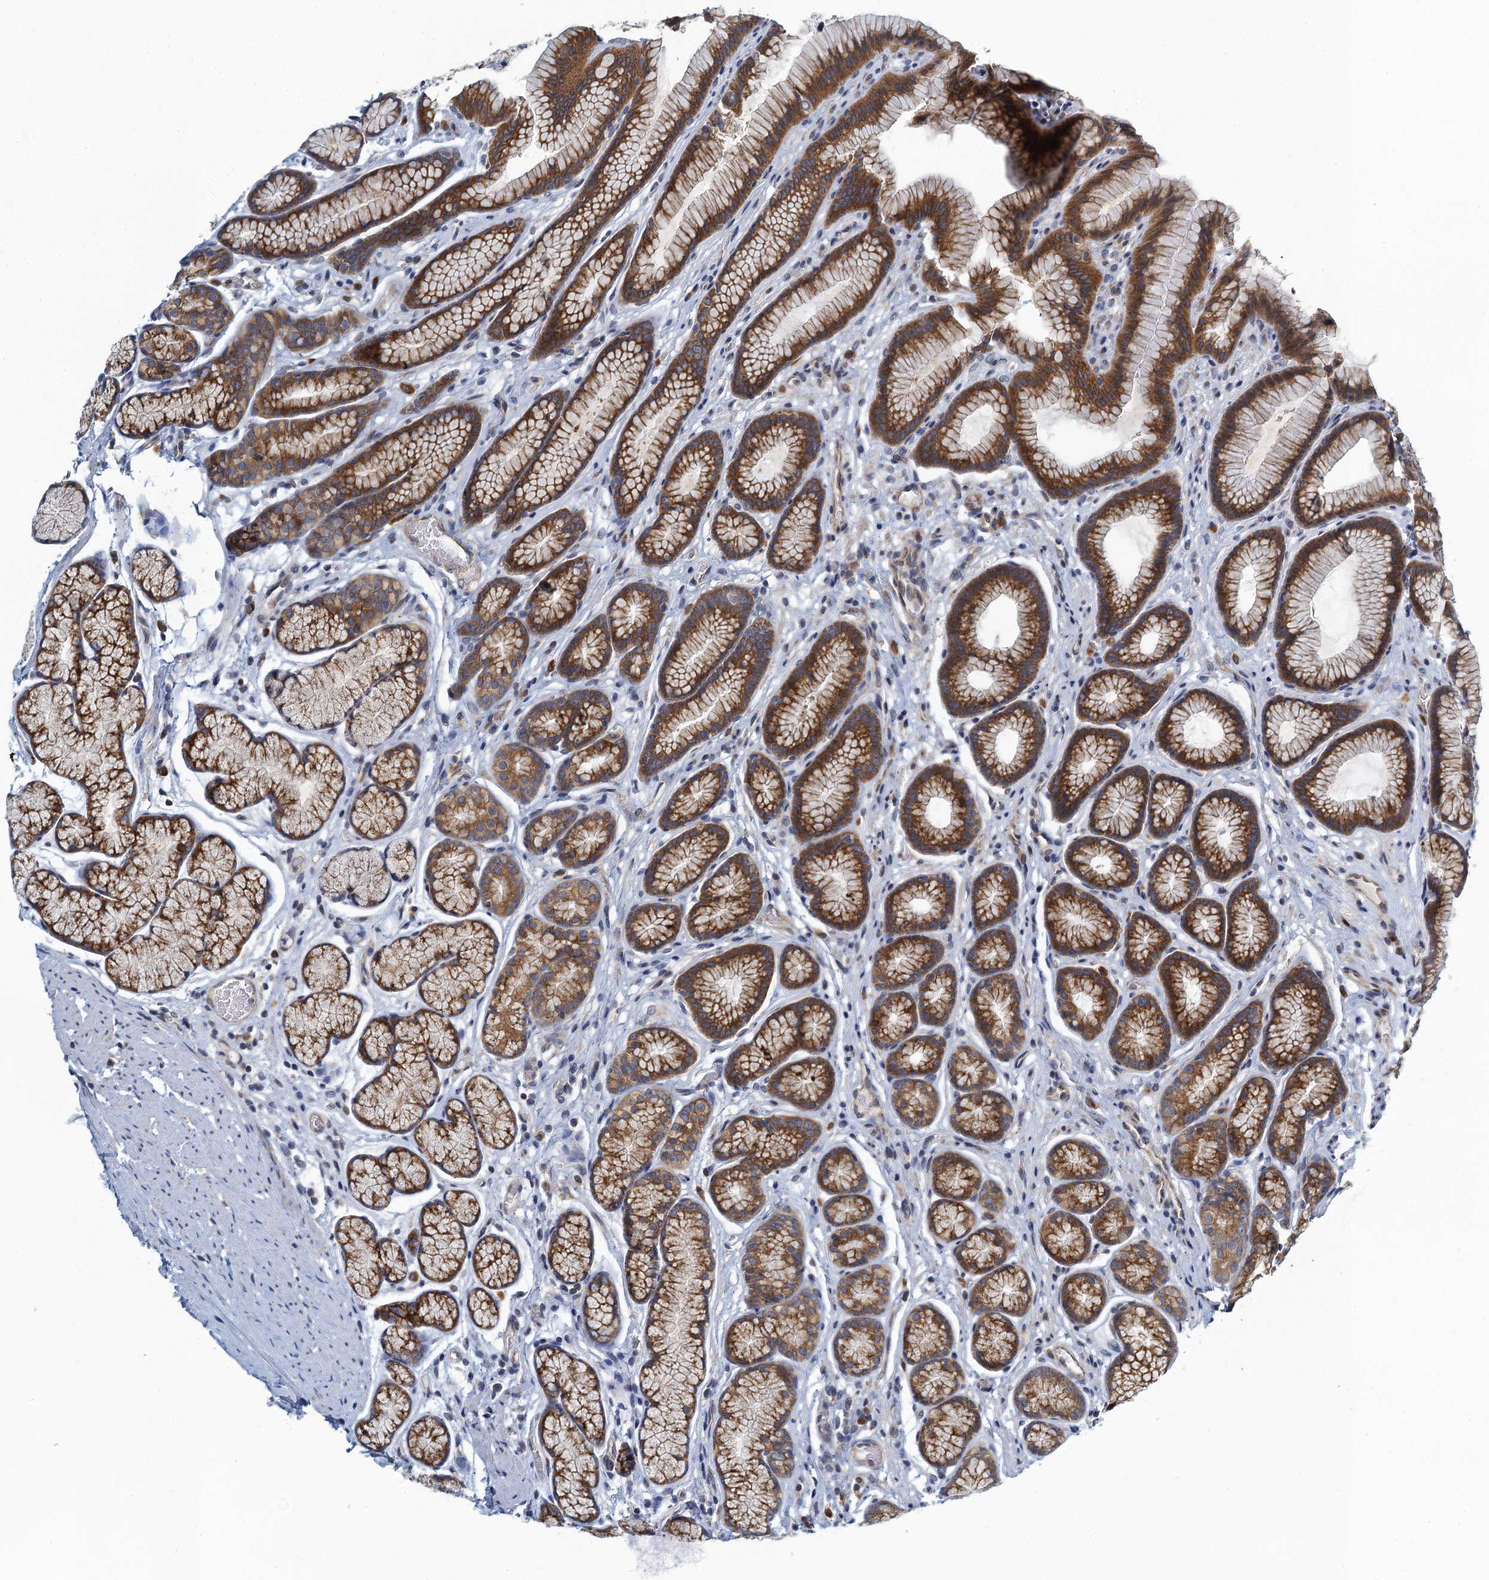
{"staining": {"intensity": "moderate", "quantity": ">75%", "location": "cytoplasmic/membranous"}, "tissue": "stomach", "cell_type": "Glandular cells", "image_type": "normal", "snomed": [{"axis": "morphology", "description": "Normal tissue, NOS"}, {"axis": "topography", "description": "Stomach"}], "caption": "Immunohistochemical staining of benign human stomach reveals >75% levels of moderate cytoplasmic/membranous protein staining in approximately >75% of glandular cells.", "gene": "ALG2", "patient": {"sex": "male", "age": 42}}